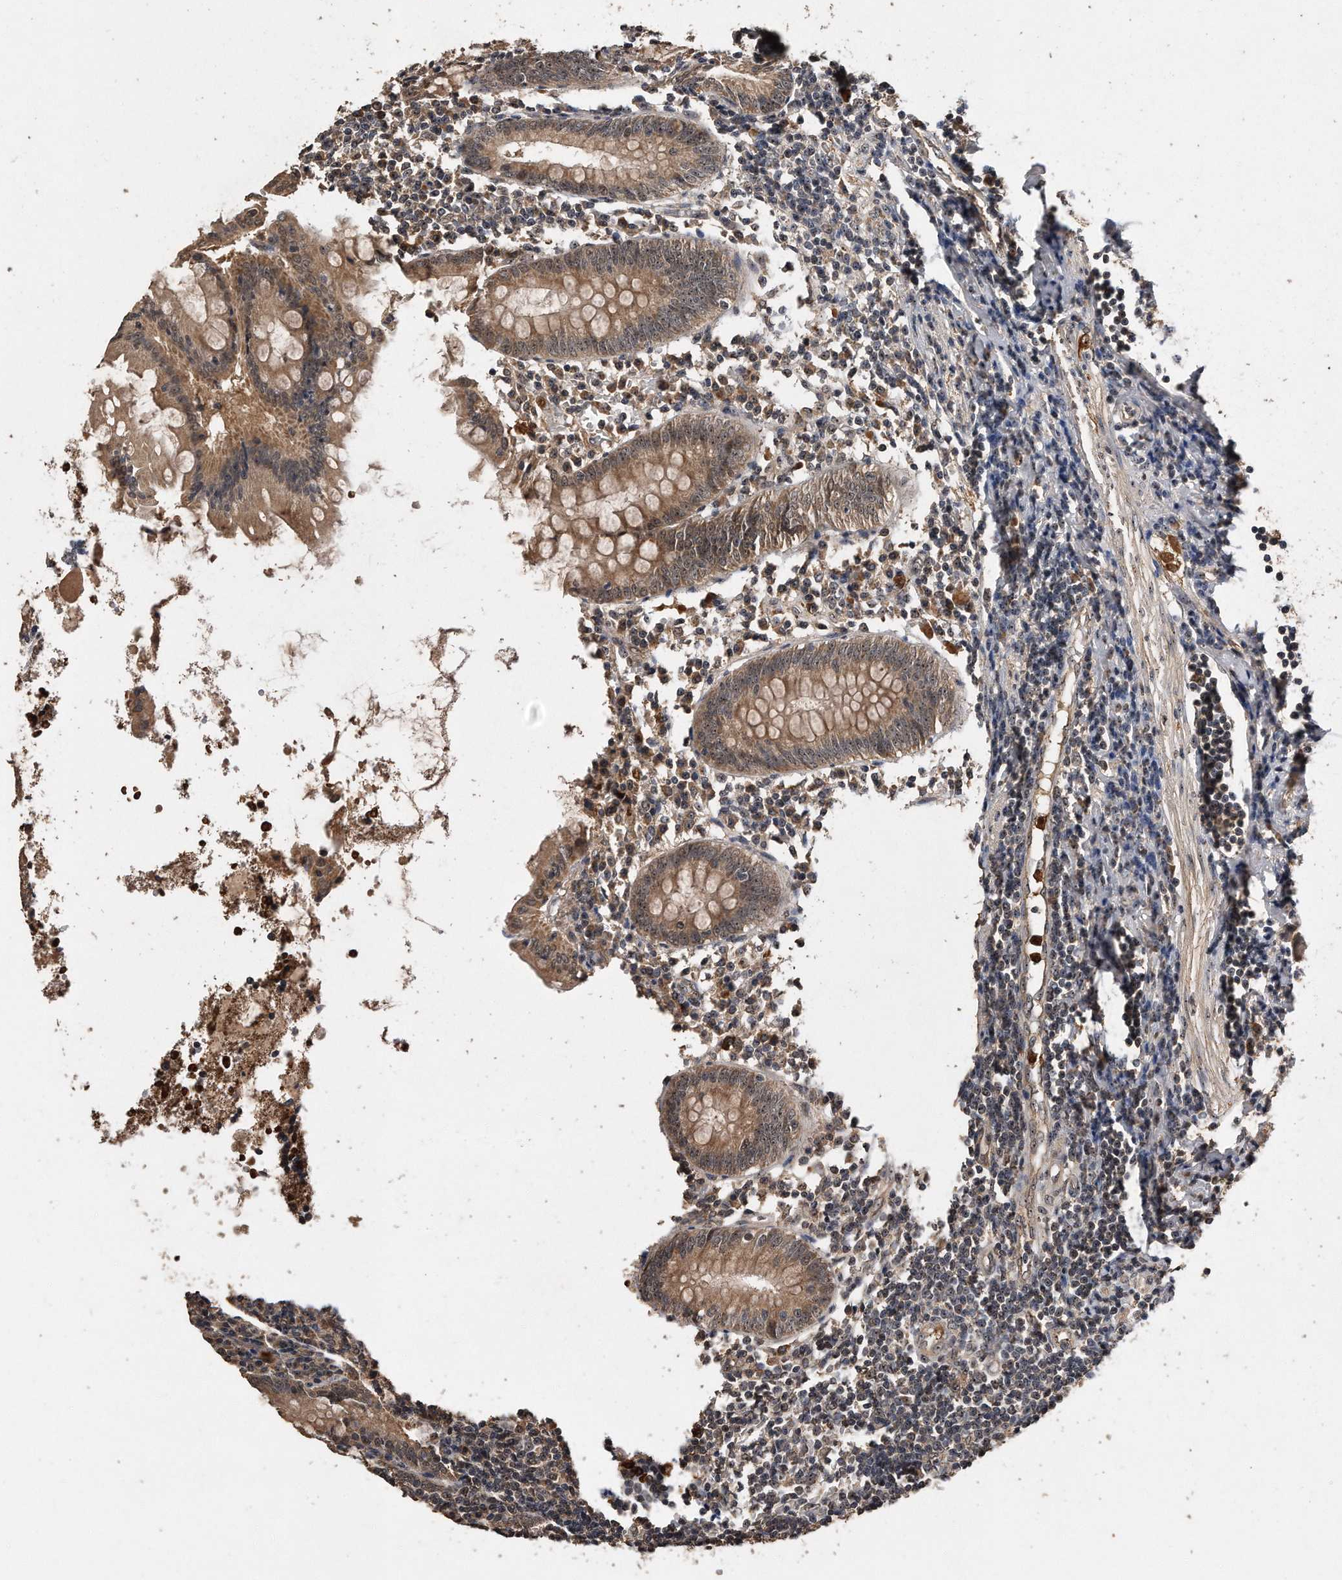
{"staining": {"intensity": "moderate", "quantity": ">75%", "location": "cytoplasmic/membranous,nuclear"}, "tissue": "appendix", "cell_type": "Glandular cells", "image_type": "normal", "snomed": [{"axis": "morphology", "description": "Normal tissue, NOS"}, {"axis": "topography", "description": "Appendix"}], "caption": "Human appendix stained for a protein (brown) demonstrates moderate cytoplasmic/membranous,nuclear positive staining in about >75% of glandular cells.", "gene": "PELO", "patient": {"sex": "female", "age": 54}}